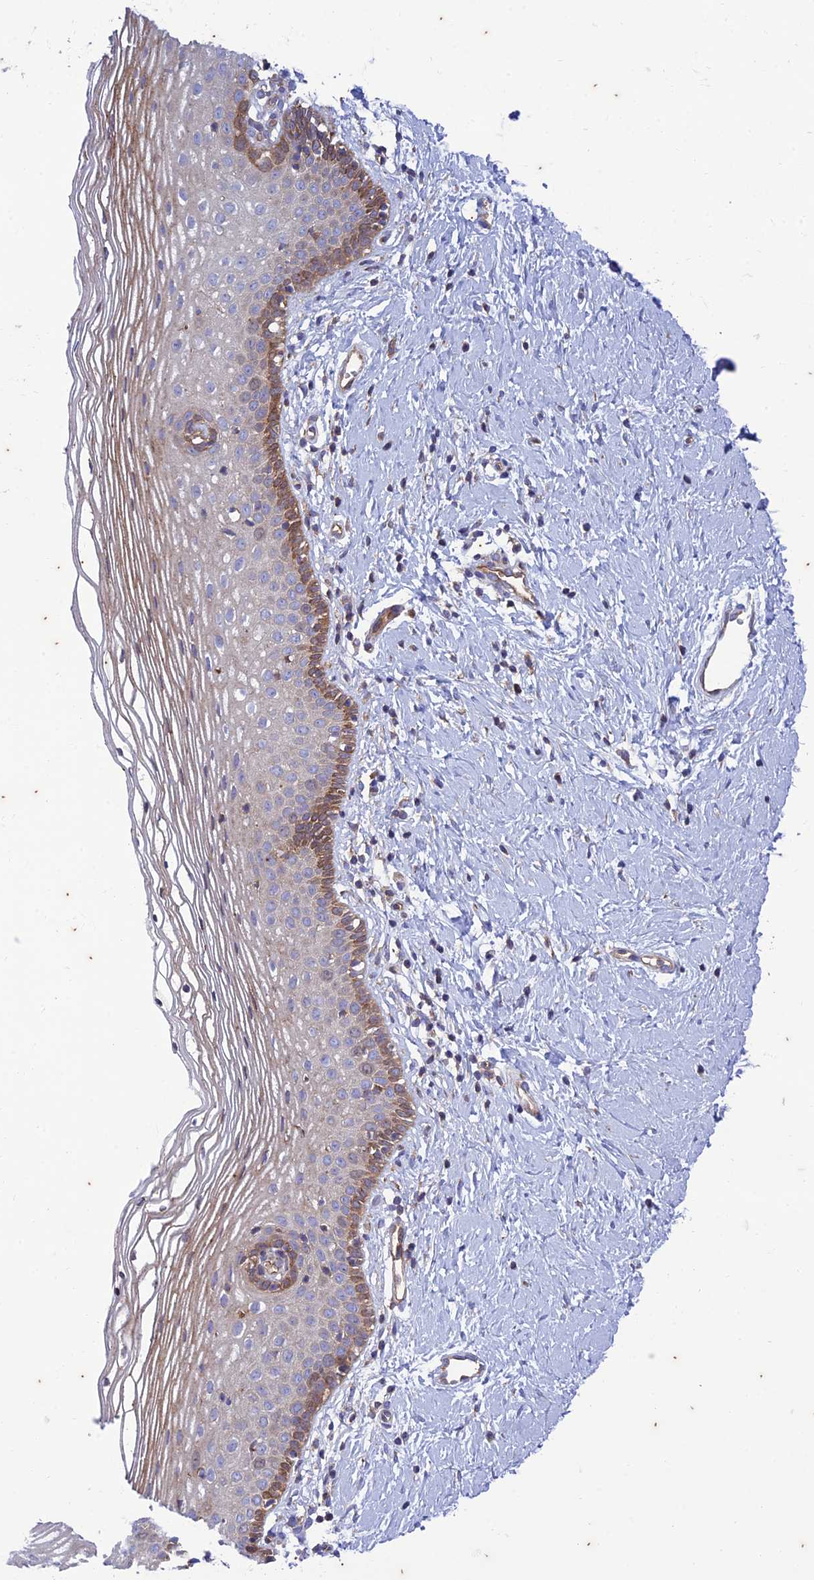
{"staining": {"intensity": "moderate", "quantity": "25%-75%", "location": "cytoplasmic/membranous"}, "tissue": "vagina", "cell_type": "Squamous epithelial cells", "image_type": "normal", "snomed": [{"axis": "morphology", "description": "Normal tissue, NOS"}, {"axis": "topography", "description": "Vagina"}], "caption": "Protein analysis of unremarkable vagina demonstrates moderate cytoplasmic/membranous positivity in about 25%-75% of squamous epithelial cells. Immunohistochemistry (ihc) stains the protein in brown and the nuclei are stained blue.", "gene": "PIMREG", "patient": {"sex": "female", "age": 32}}